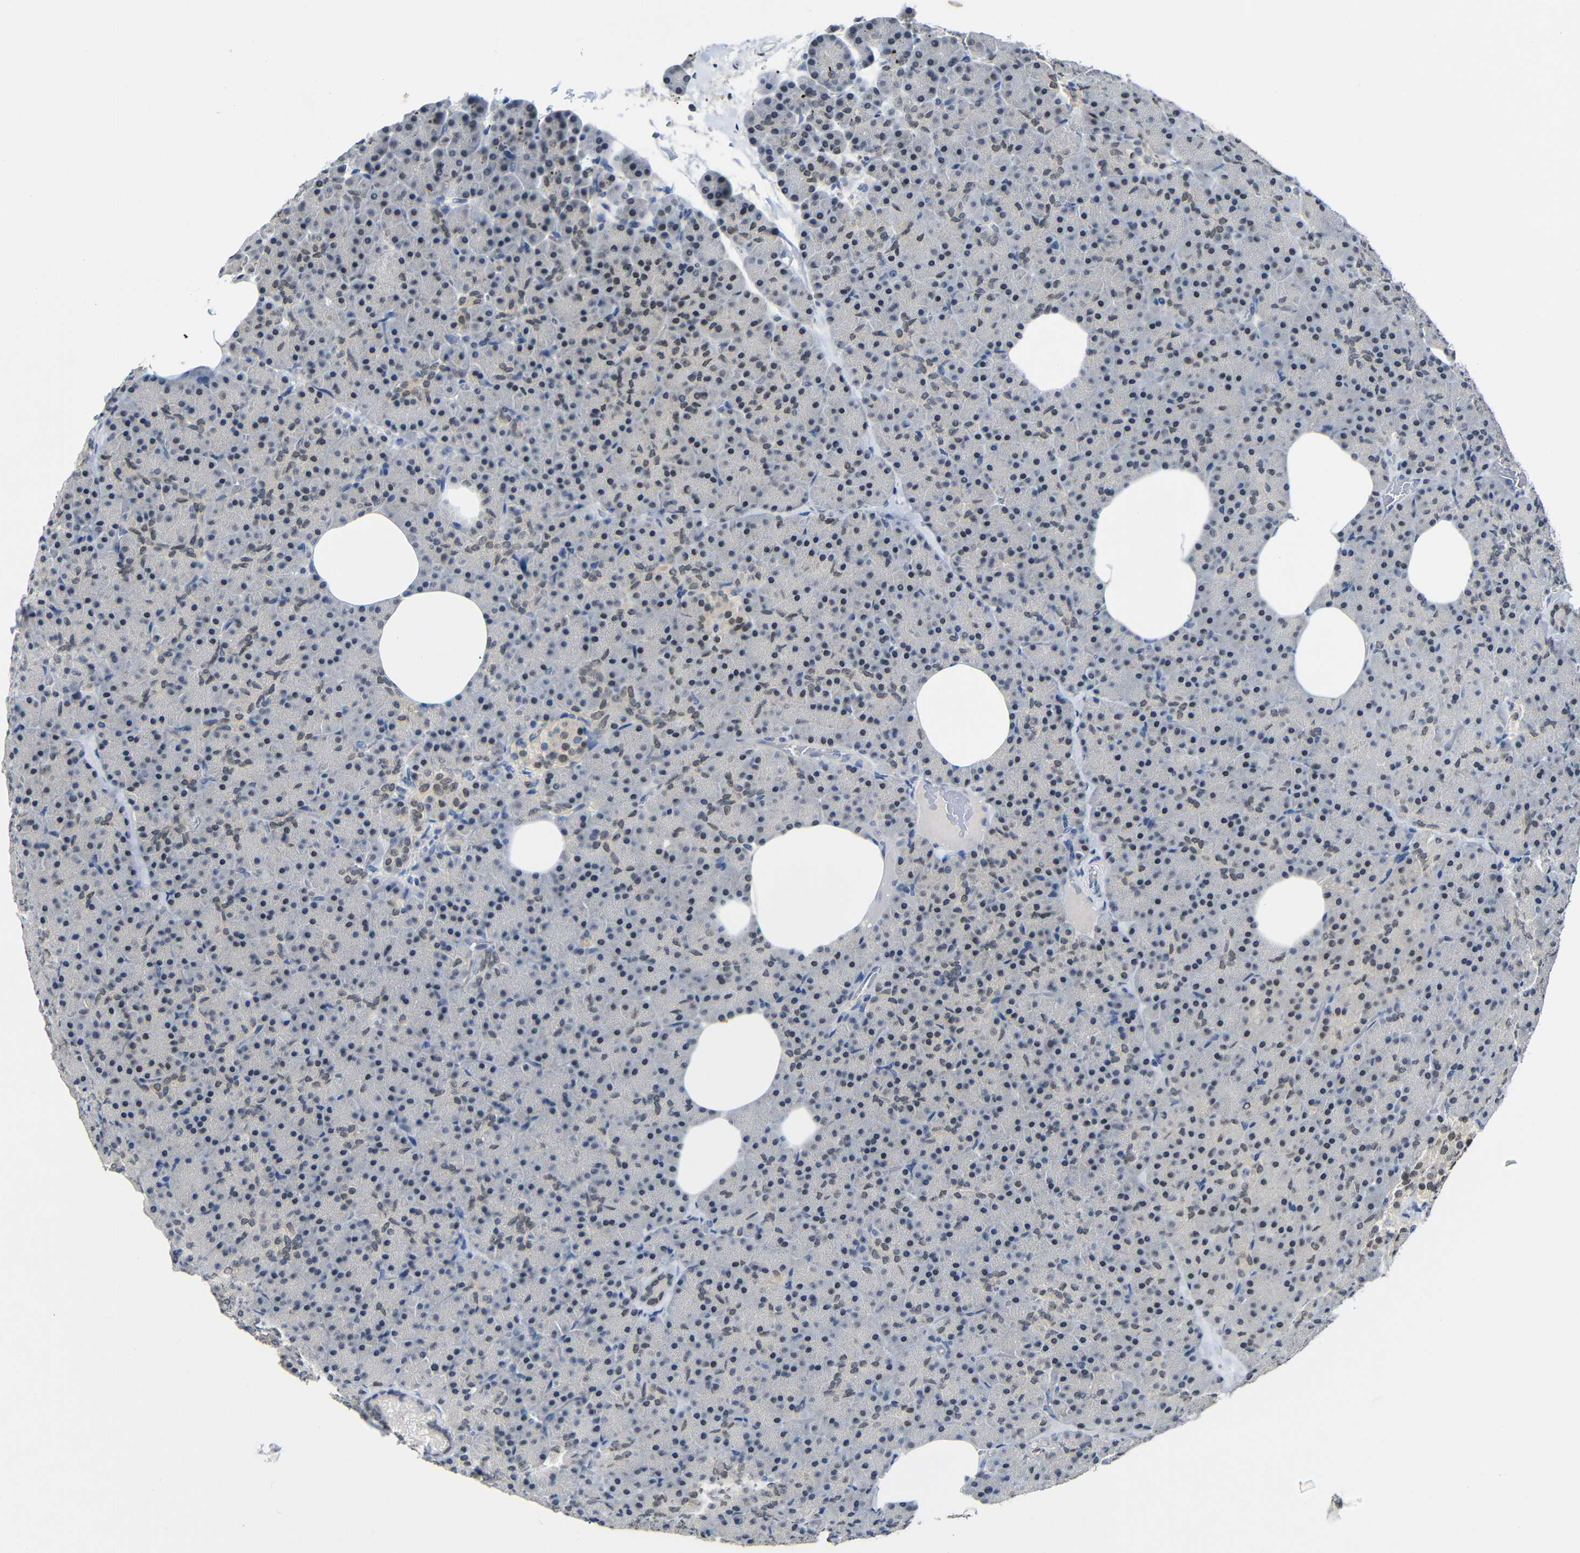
{"staining": {"intensity": "moderate", "quantity": "25%-75%", "location": "nuclear"}, "tissue": "pancreas", "cell_type": "Exocrine glandular cells", "image_type": "normal", "snomed": [{"axis": "morphology", "description": "Normal tissue, NOS"}, {"axis": "topography", "description": "Pancreas"}], "caption": "The photomicrograph reveals a brown stain indicating the presence of a protein in the nuclear of exocrine glandular cells in pancreas.", "gene": "HNF1A", "patient": {"sex": "female", "age": 35}}